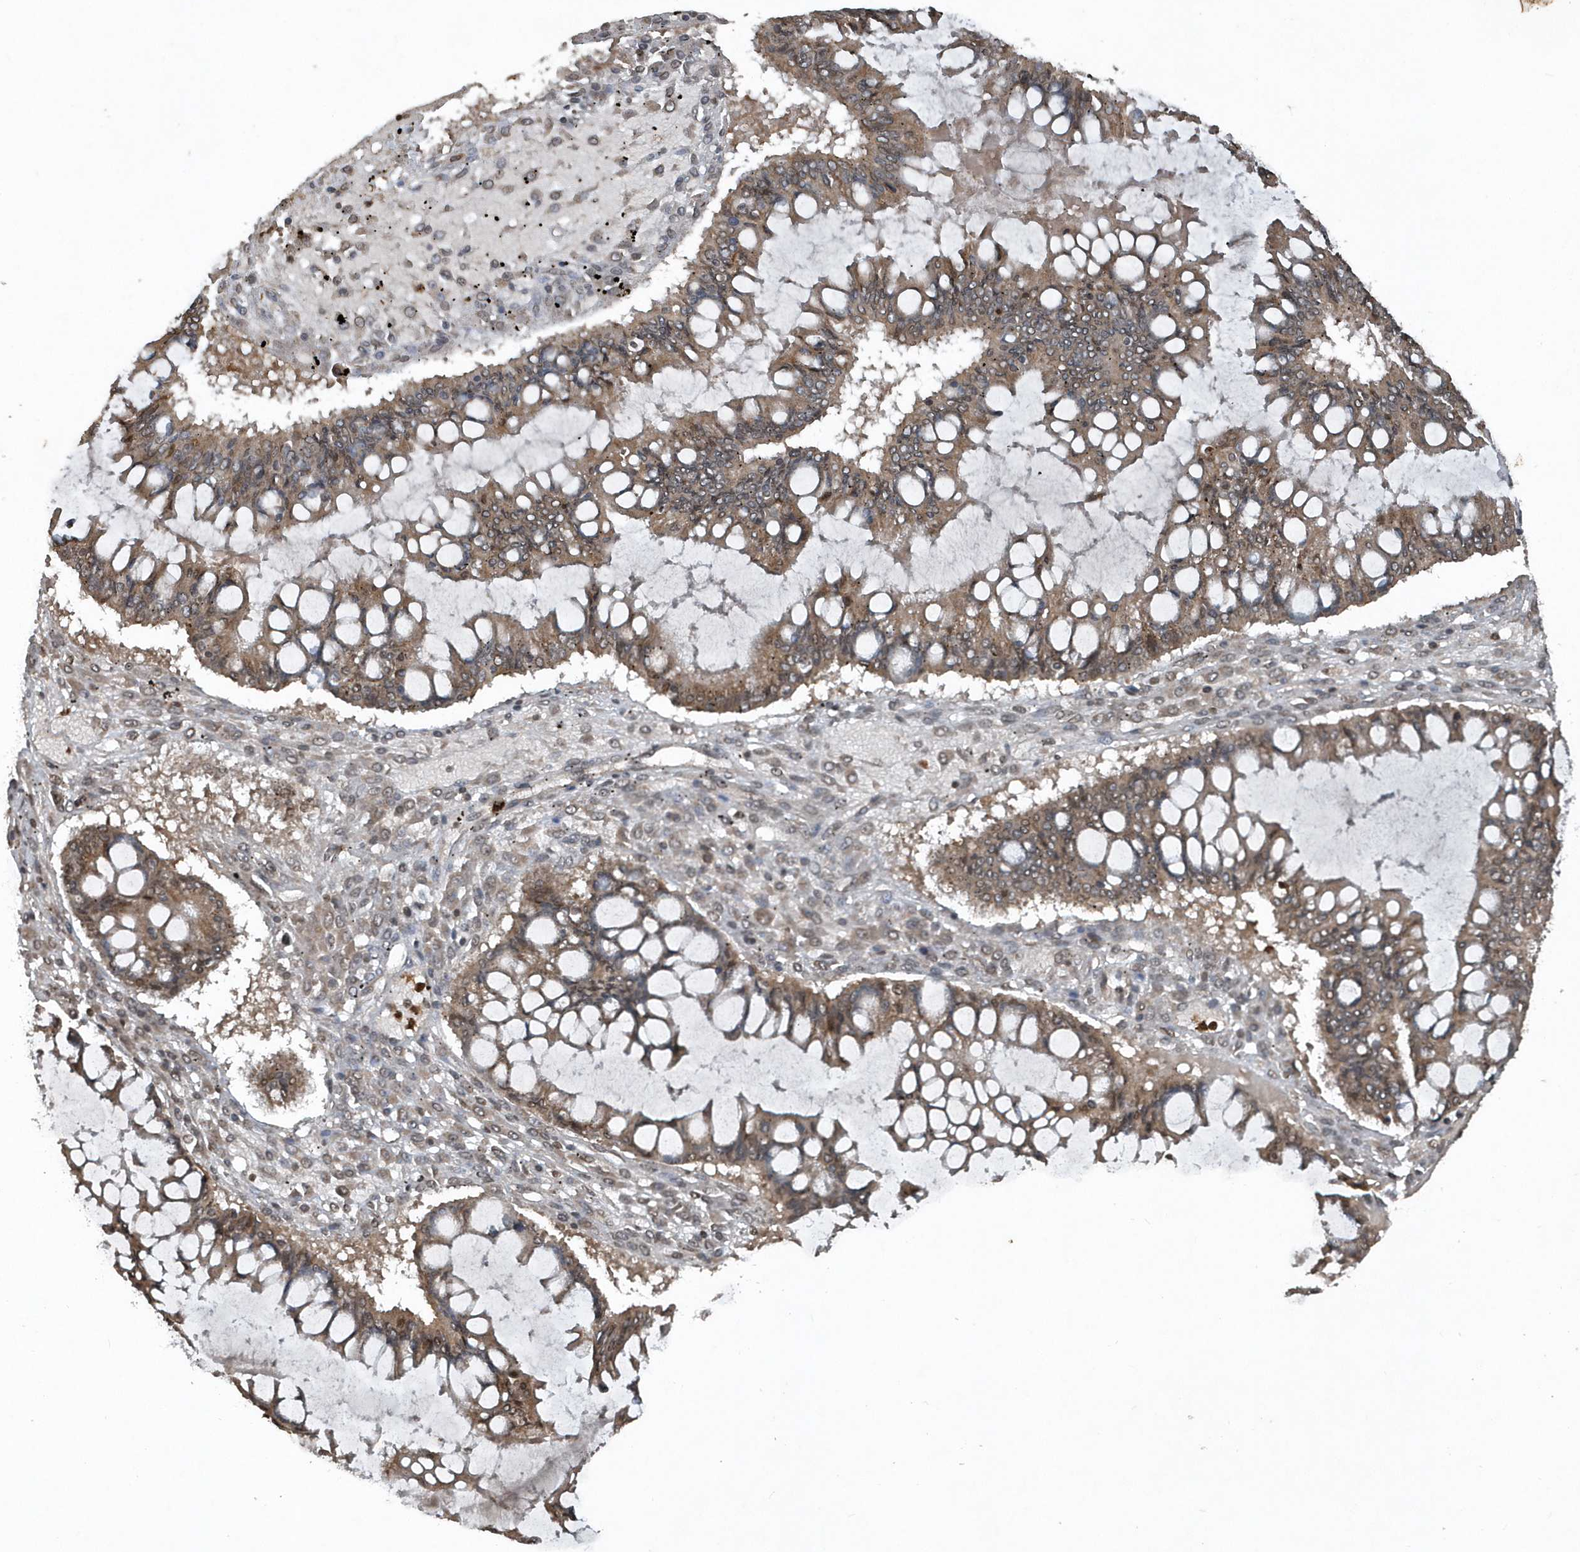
{"staining": {"intensity": "moderate", "quantity": ">75%", "location": "cytoplasmic/membranous"}, "tissue": "ovarian cancer", "cell_type": "Tumor cells", "image_type": "cancer", "snomed": [{"axis": "morphology", "description": "Cystadenocarcinoma, mucinous, NOS"}, {"axis": "topography", "description": "Ovary"}], "caption": "Protein expression analysis of human ovarian mucinous cystadenocarcinoma reveals moderate cytoplasmic/membranous staining in approximately >75% of tumor cells. (DAB IHC with brightfield microscopy, high magnification).", "gene": "EIF2B1", "patient": {"sex": "female", "age": 73}}